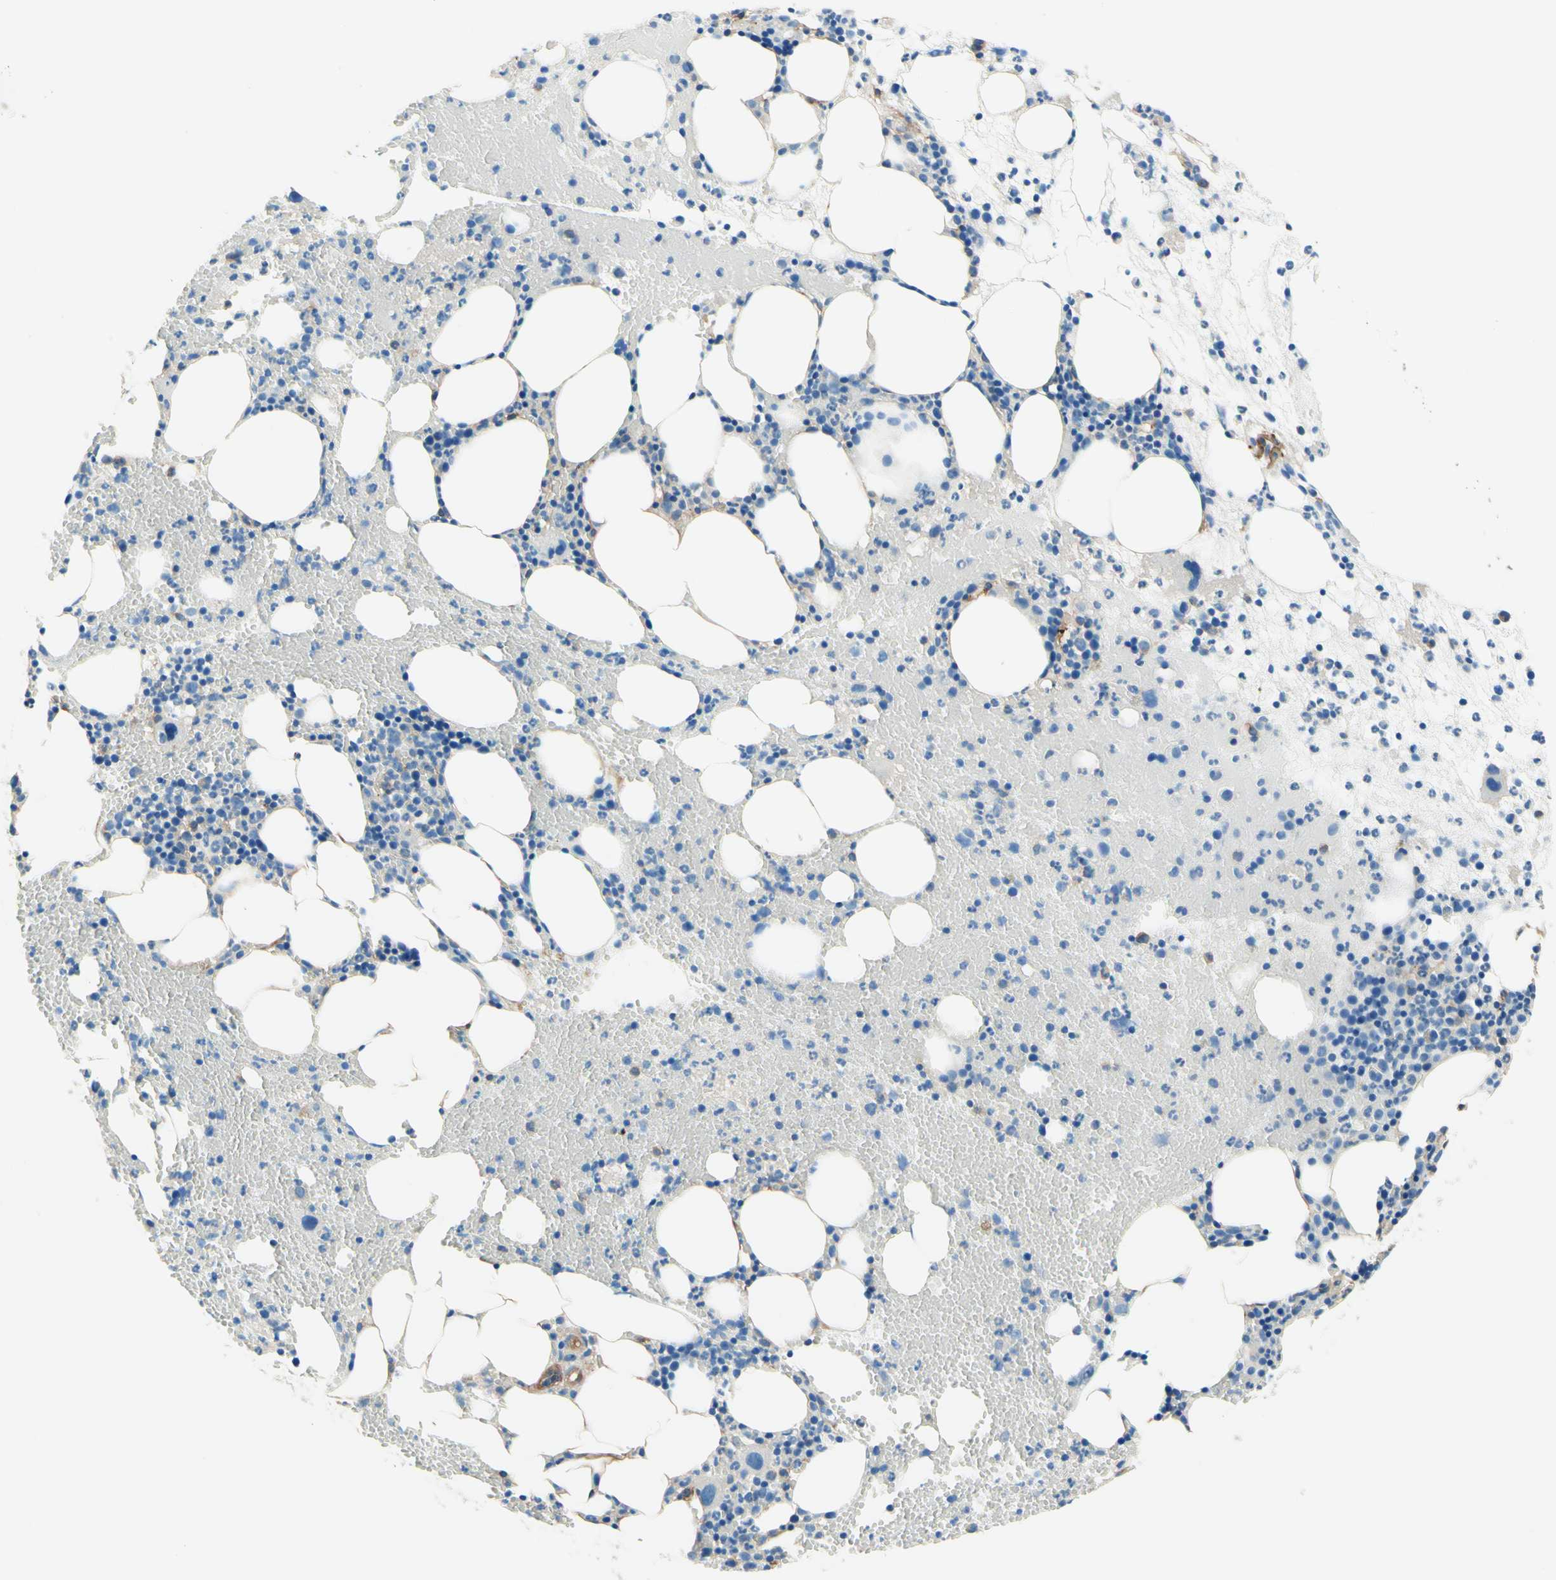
{"staining": {"intensity": "weak", "quantity": "<25%", "location": "cytoplasmic/membranous"}, "tissue": "bone marrow", "cell_type": "Hematopoietic cells", "image_type": "normal", "snomed": [{"axis": "morphology", "description": "Normal tissue, NOS"}, {"axis": "morphology", "description": "Inflammation, NOS"}, {"axis": "topography", "description": "Bone marrow"}], "caption": "The micrograph exhibits no staining of hematopoietic cells in normal bone marrow. The staining was performed using DAB to visualize the protein expression in brown, while the nuclei were stained in blue with hematoxylin (Magnification: 20x).", "gene": "DPYSL3", "patient": {"sex": "female", "age": 79}}